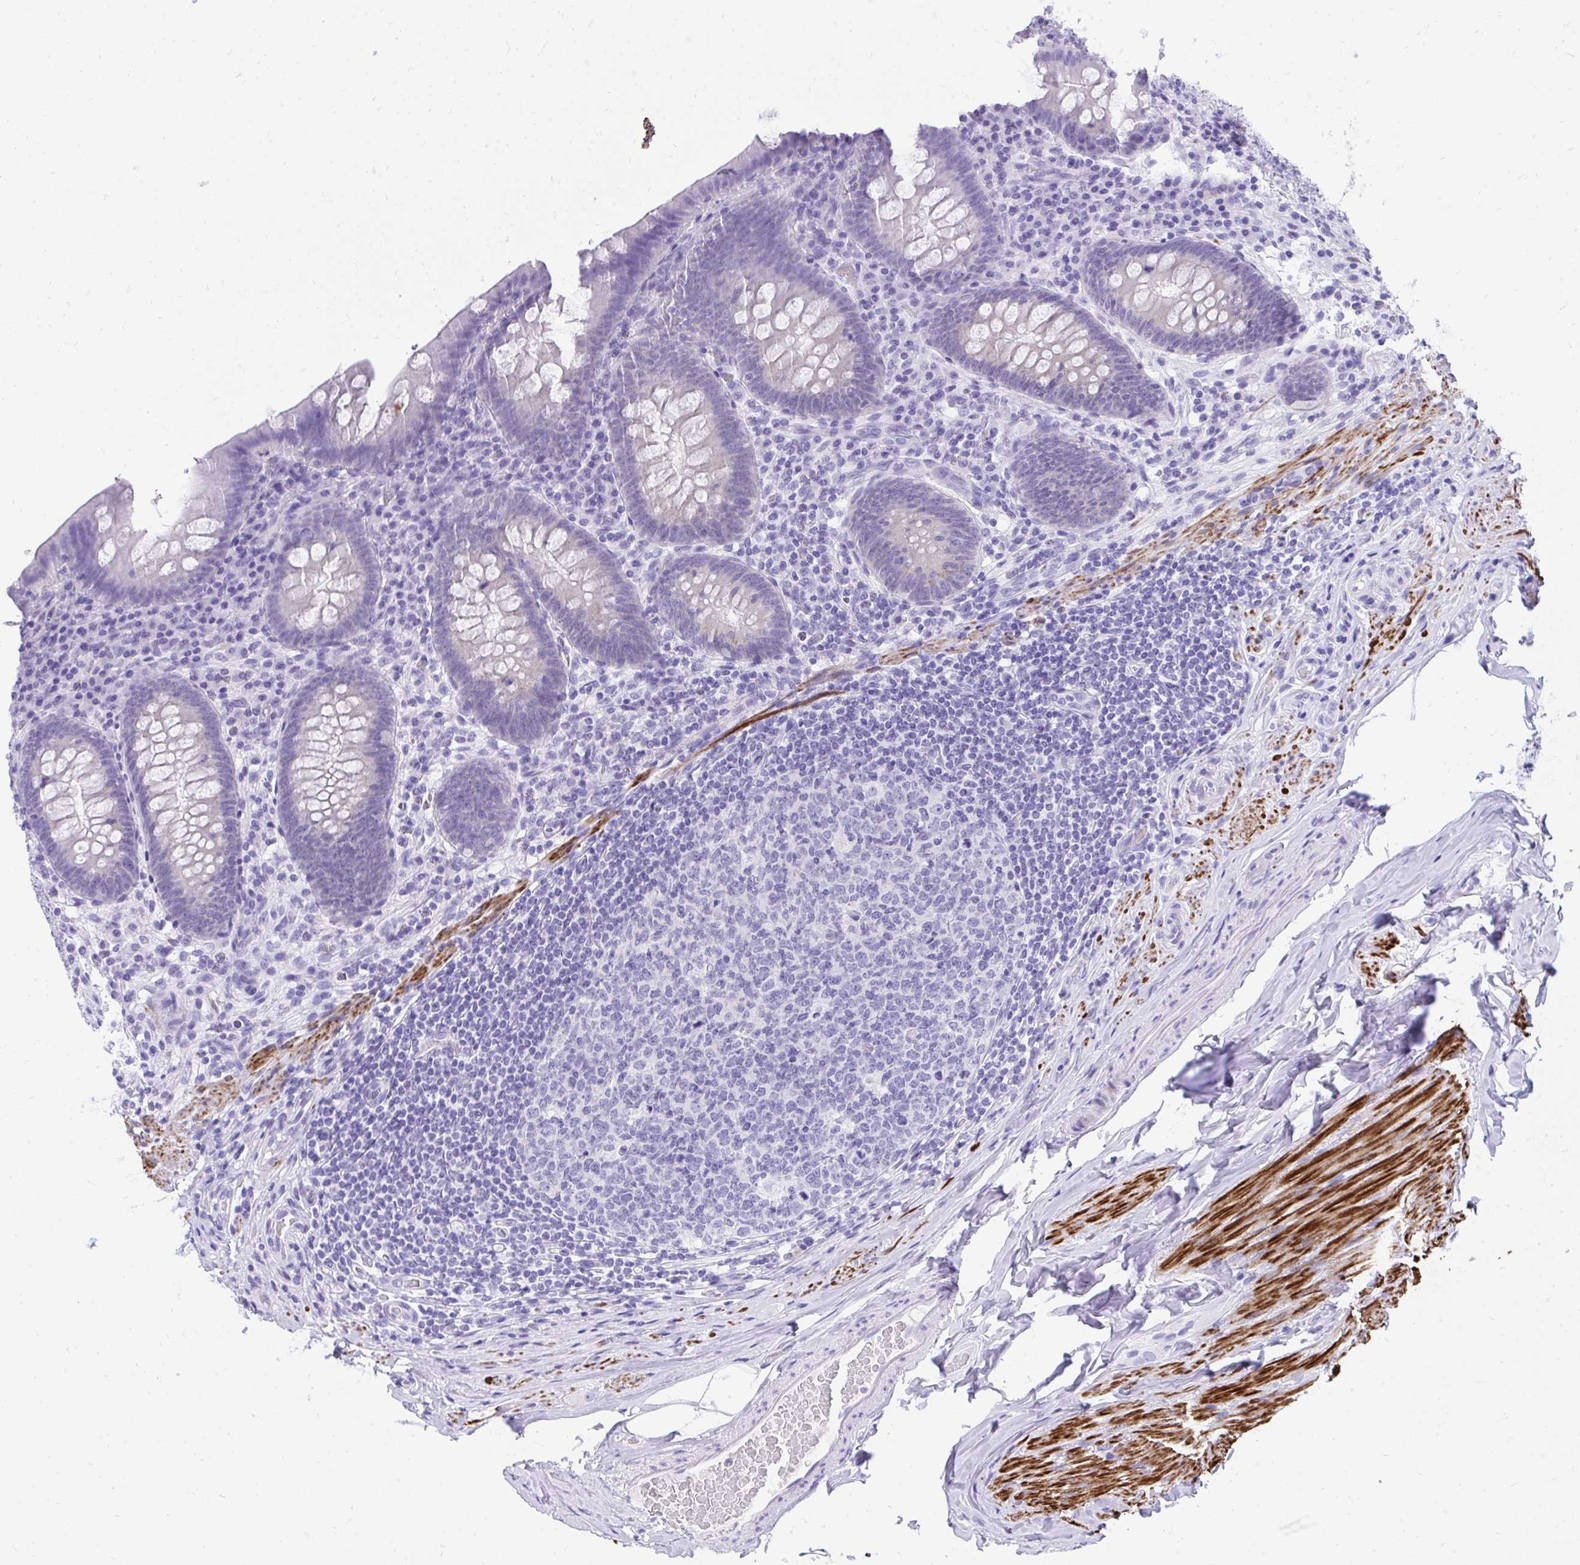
{"staining": {"intensity": "negative", "quantity": "none", "location": "none"}, "tissue": "appendix", "cell_type": "Glandular cells", "image_type": "normal", "snomed": [{"axis": "morphology", "description": "Normal tissue, NOS"}, {"axis": "topography", "description": "Appendix"}], "caption": "Appendix stained for a protein using immunohistochemistry (IHC) reveals no expression glandular cells.", "gene": "KCNN4", "patient": {"sex": "male", "age": 71}}